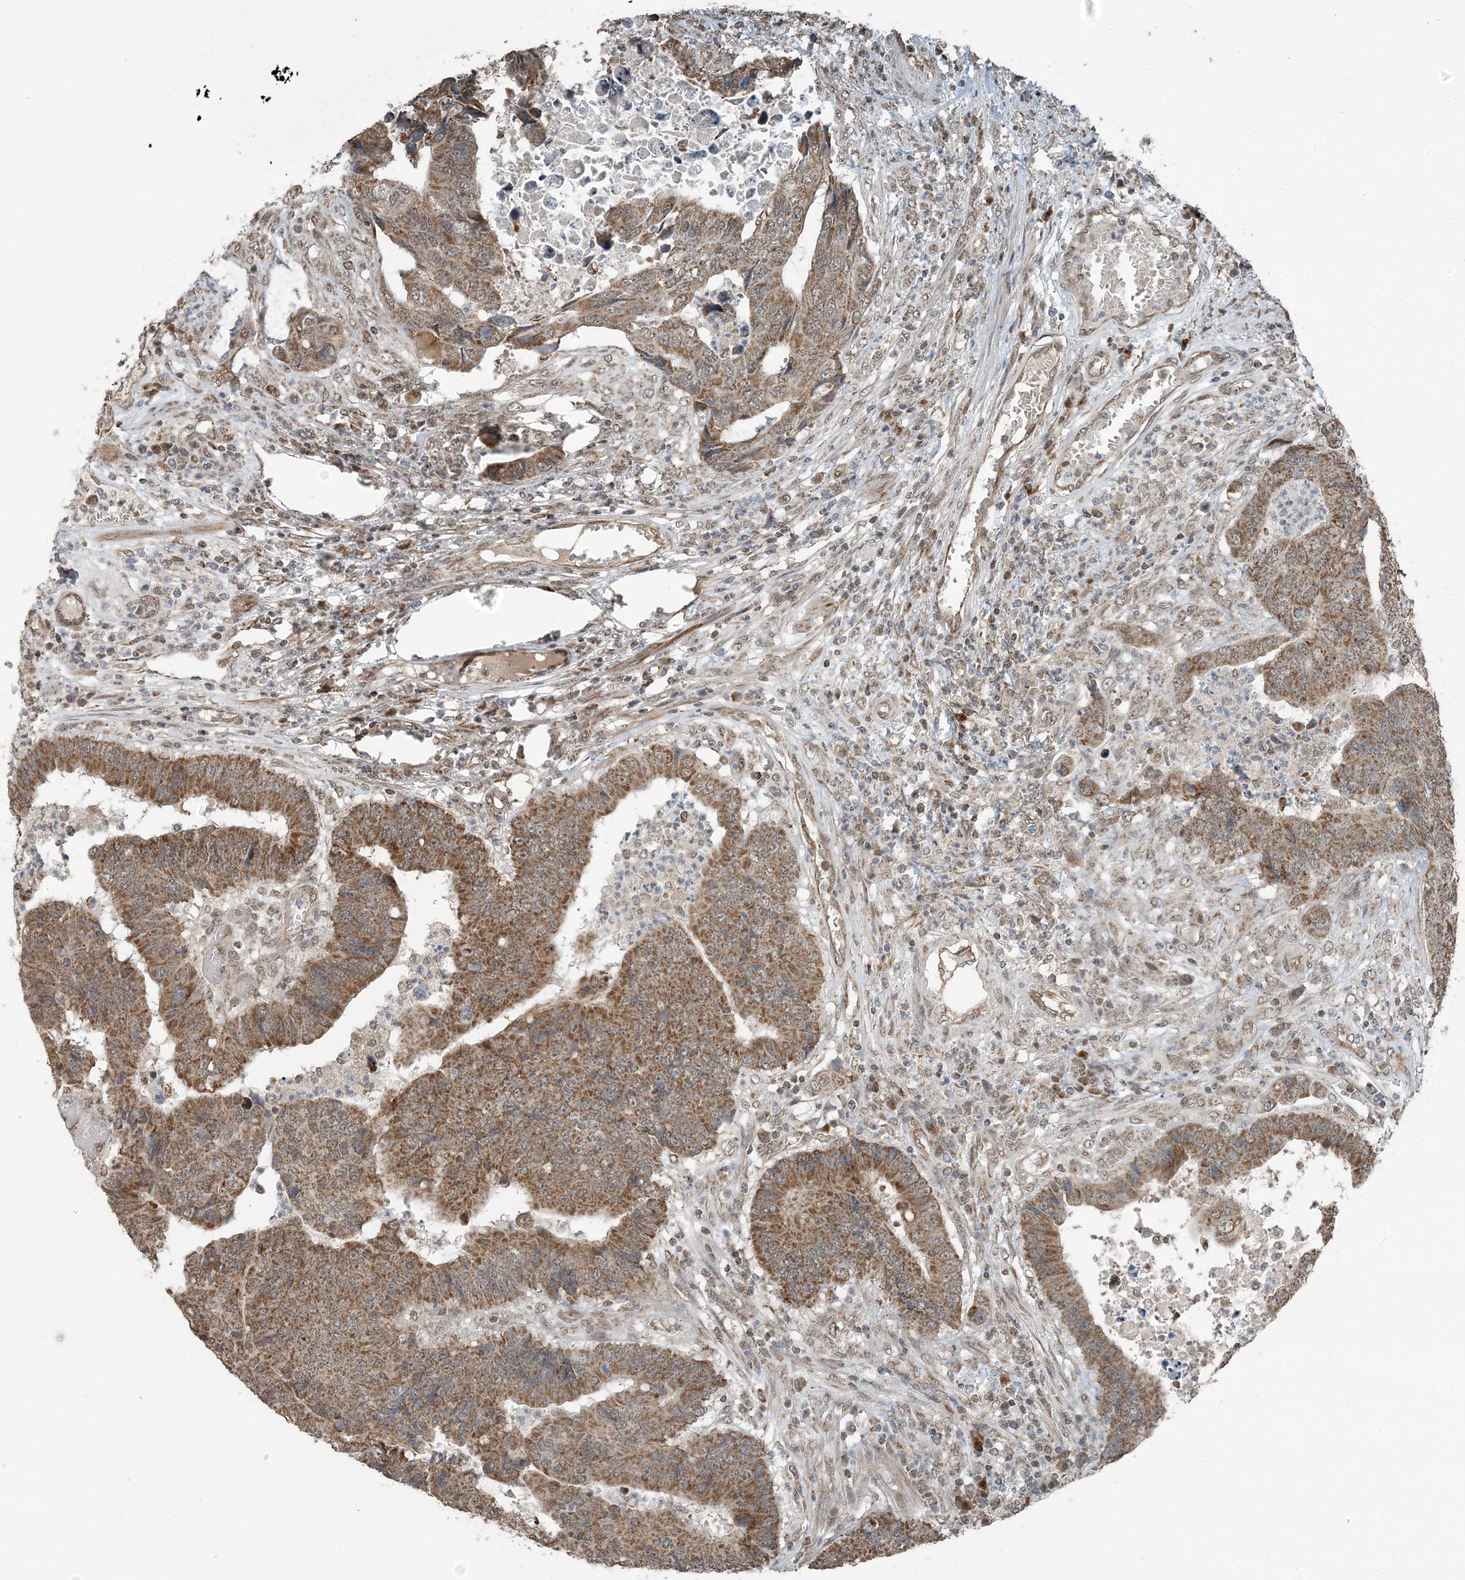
{"staining": {"intensity": "moderate", "quantity": ">75%", "location": "cytoplasmic/membranous"}, "tissue": "colorectal cancer", "cell_type": "Tumor cells", "image_type": "cancer", "snomed": [{"axis": "morphology", "description": "Adenocarcinoma, NOS"}, {"axis": "topography", "description": "Rectum"}], "caption": "A photomicrograph showing moderate cytoplasmic/membranous expression in about >75% of tumor cells in colorectal adenocarcinoma, as visualized by brown immunohistochemical staining.", "gene": "PILRB", "patient": {"sex": "male", "age": 84}}